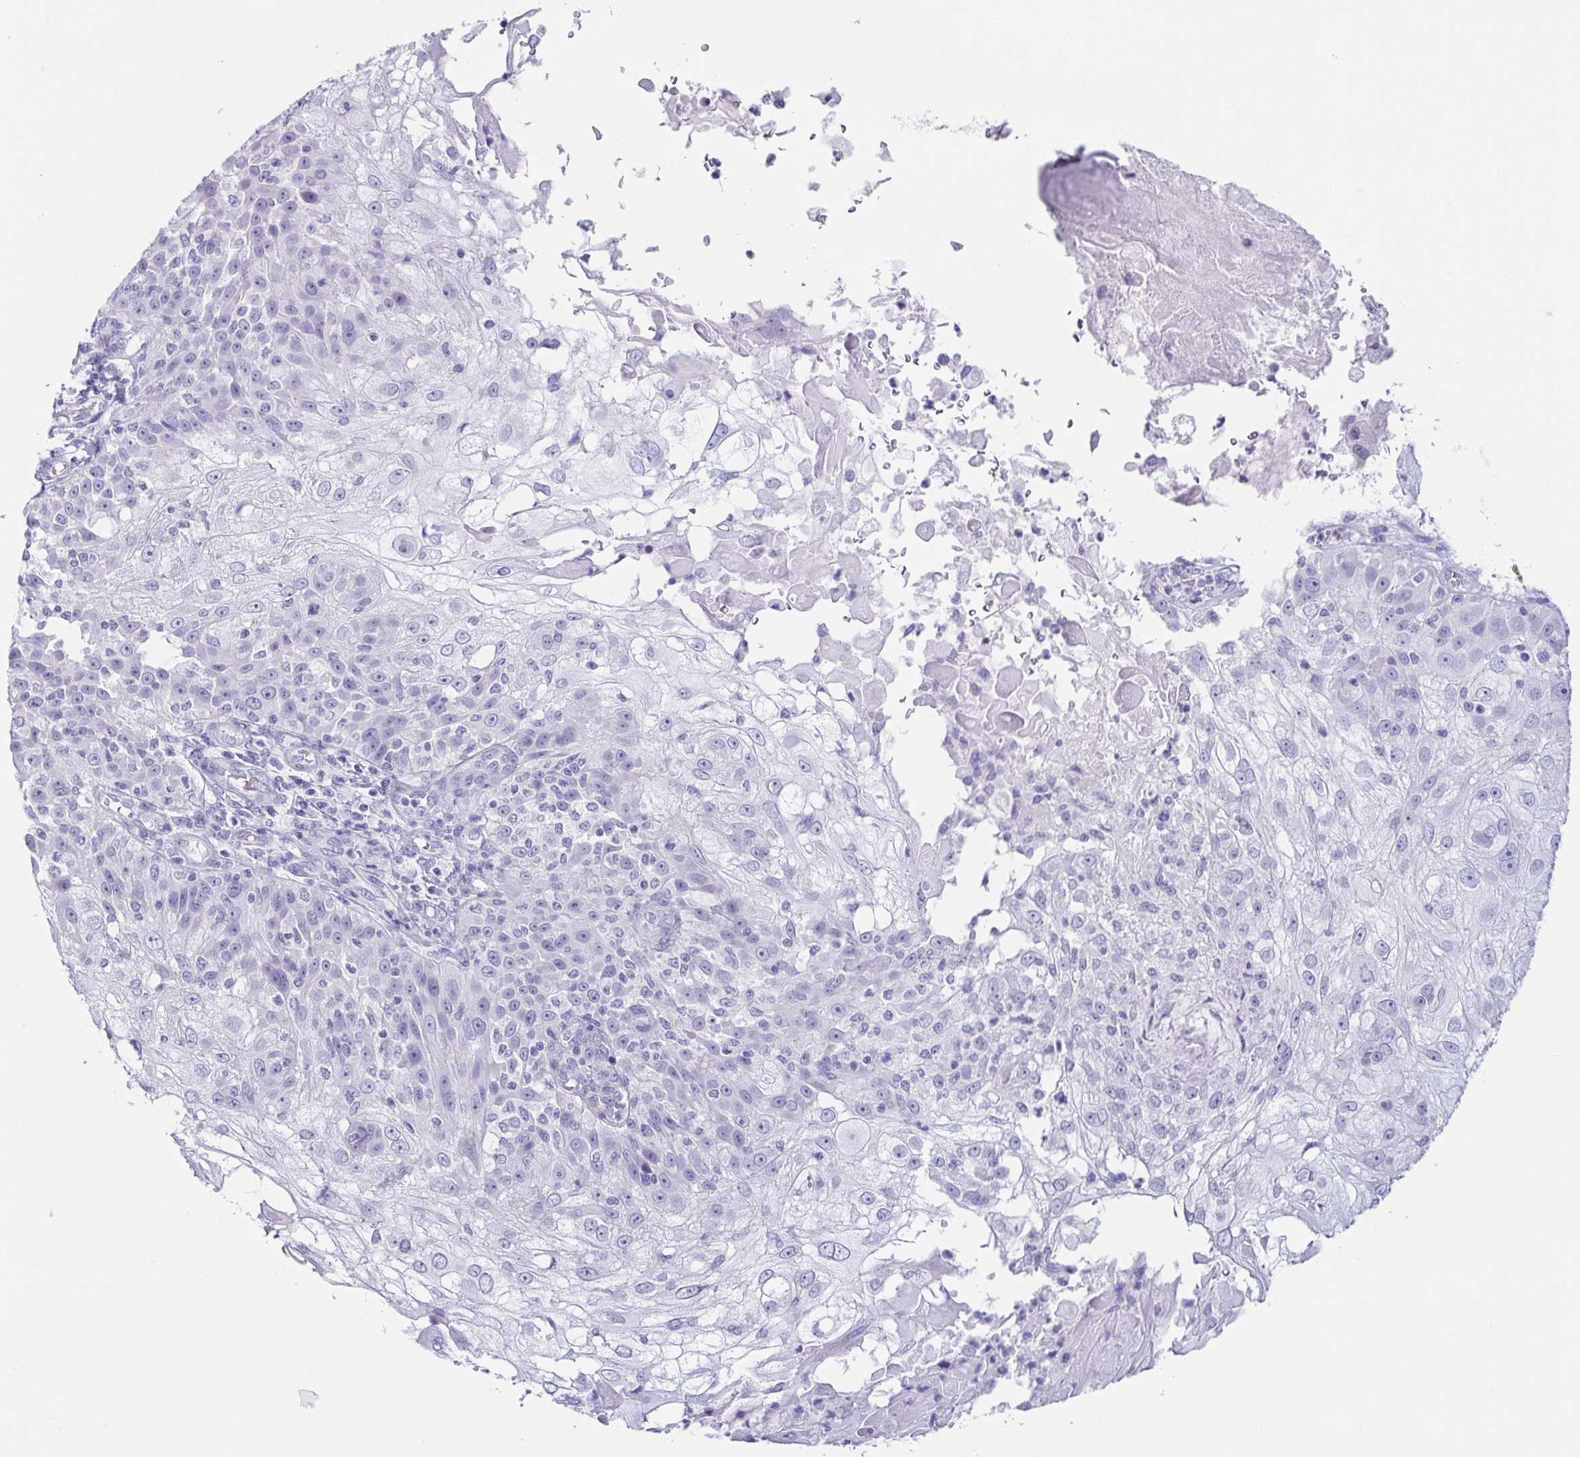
{"staining": {"intensity": "negative", "quantity": "none", "location": "none"}, "tissue": "skin cancer", "cell_type": "Tumor cells", "image_type": "cancer", "snomed": [{"axis": "morphology", "description": "Normal tissue, NOS"}, {"axis": "morphology", "description": "Squamous cell carcinoma, NOS"}, {"axis": "topography", "description": "Skin"}], "caption": "IHC of human skin squamous cell carcinoma exhibits no expression in tumor cells.", "gene": "PRR27", "patient": {"sex": "female", "age": 83}}